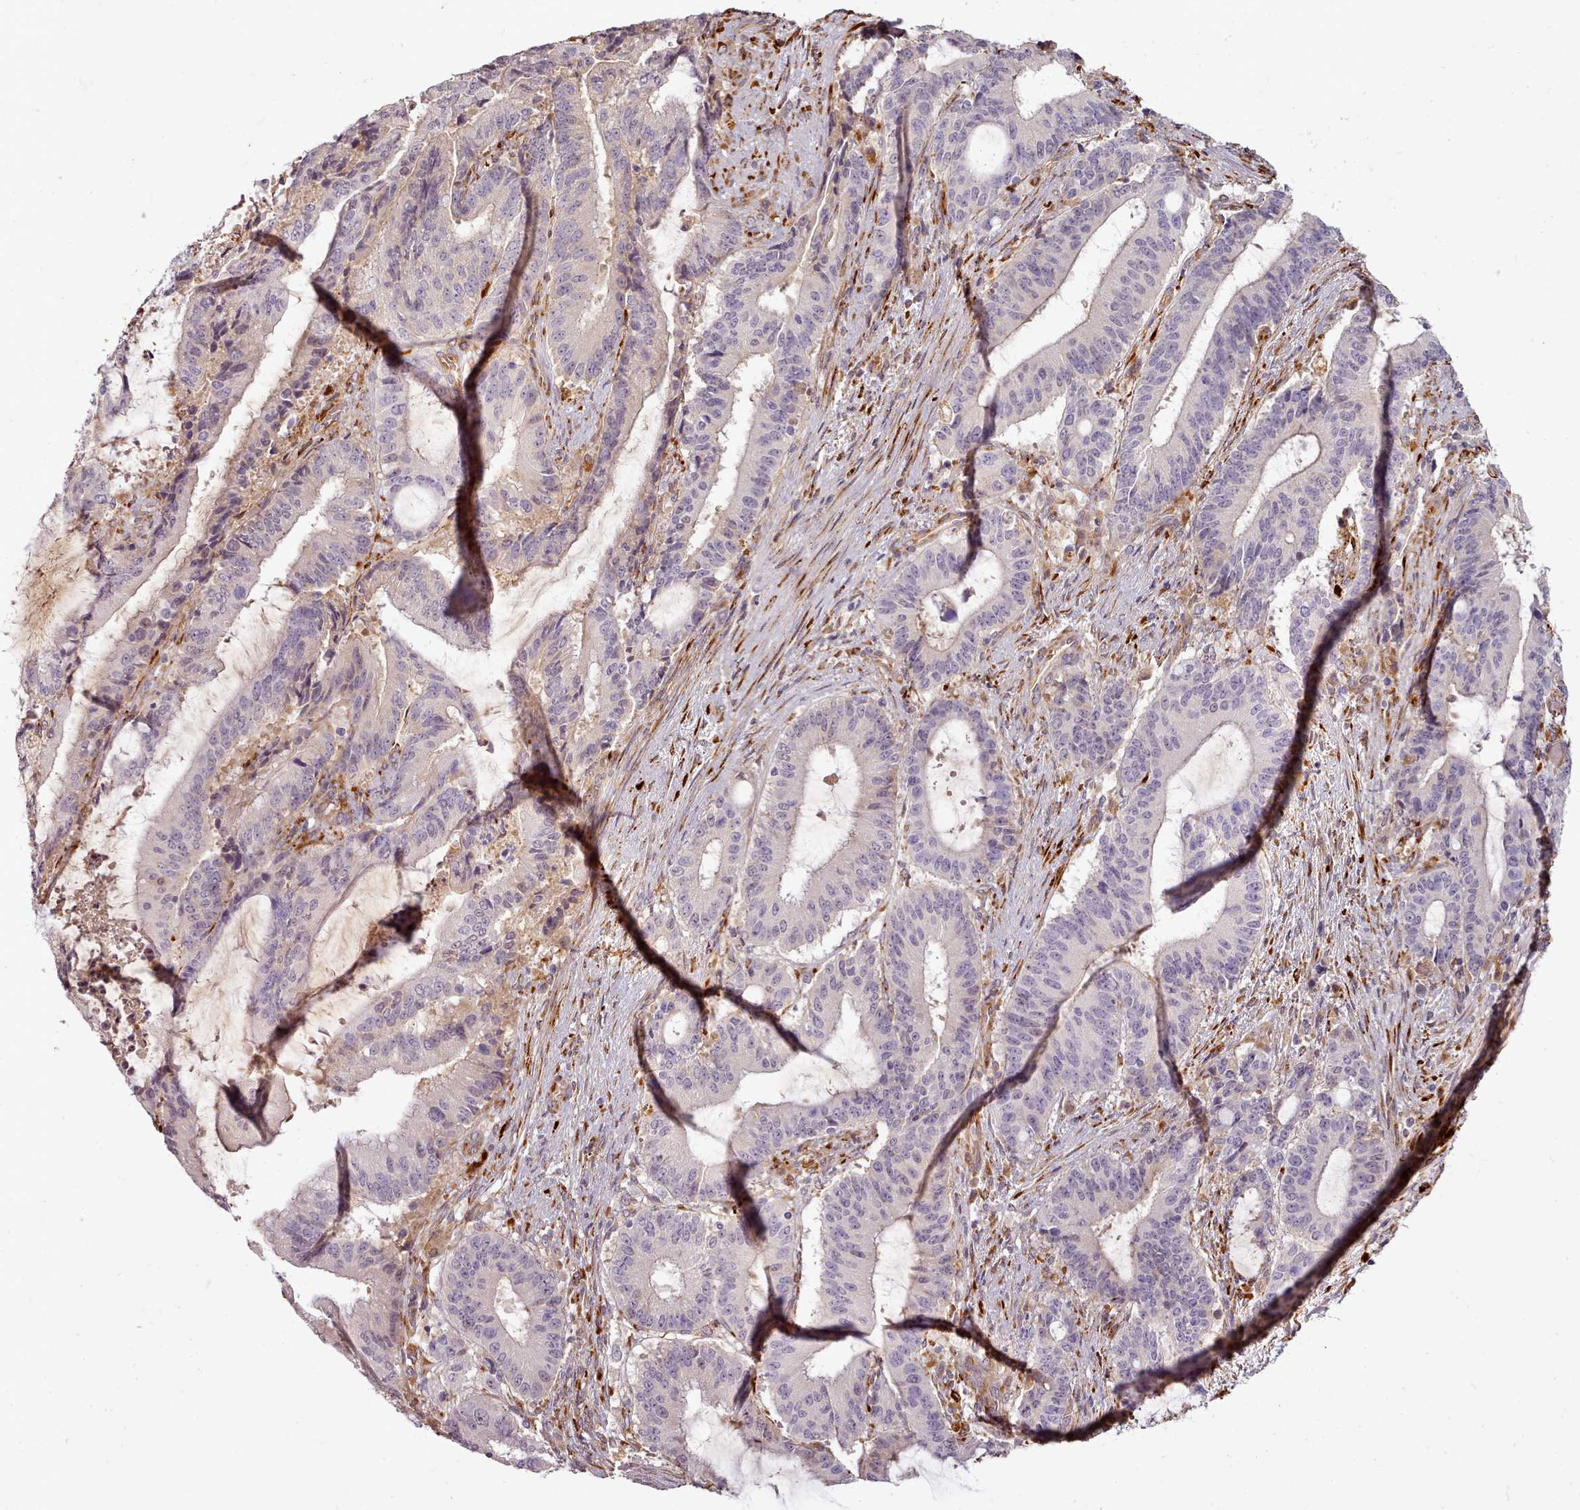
{"staining": {"intensity": "negative", "quantity": "none", "location": "none"}, "tissue": "liver cancer", "cell_type": "Tumor cells", "image_type": "cancer", "snomed": [{"axis": "morphology", "description": "Normal tissue, NOS"}, {"axis": "morphology", "description": "Cholangiocarcinoma"}, {"axis": "topography", "description": "Liver"}, {"axis": "topography", "description": "Peripheral nerve tissue"}], "caption": "This is an immunohistochemistry image of human cholangiocarcinoma (liver). There is no expression in tumor cells.", "gene": "C1QTNF5", "patient": {"sex": "female", "age": 73}}